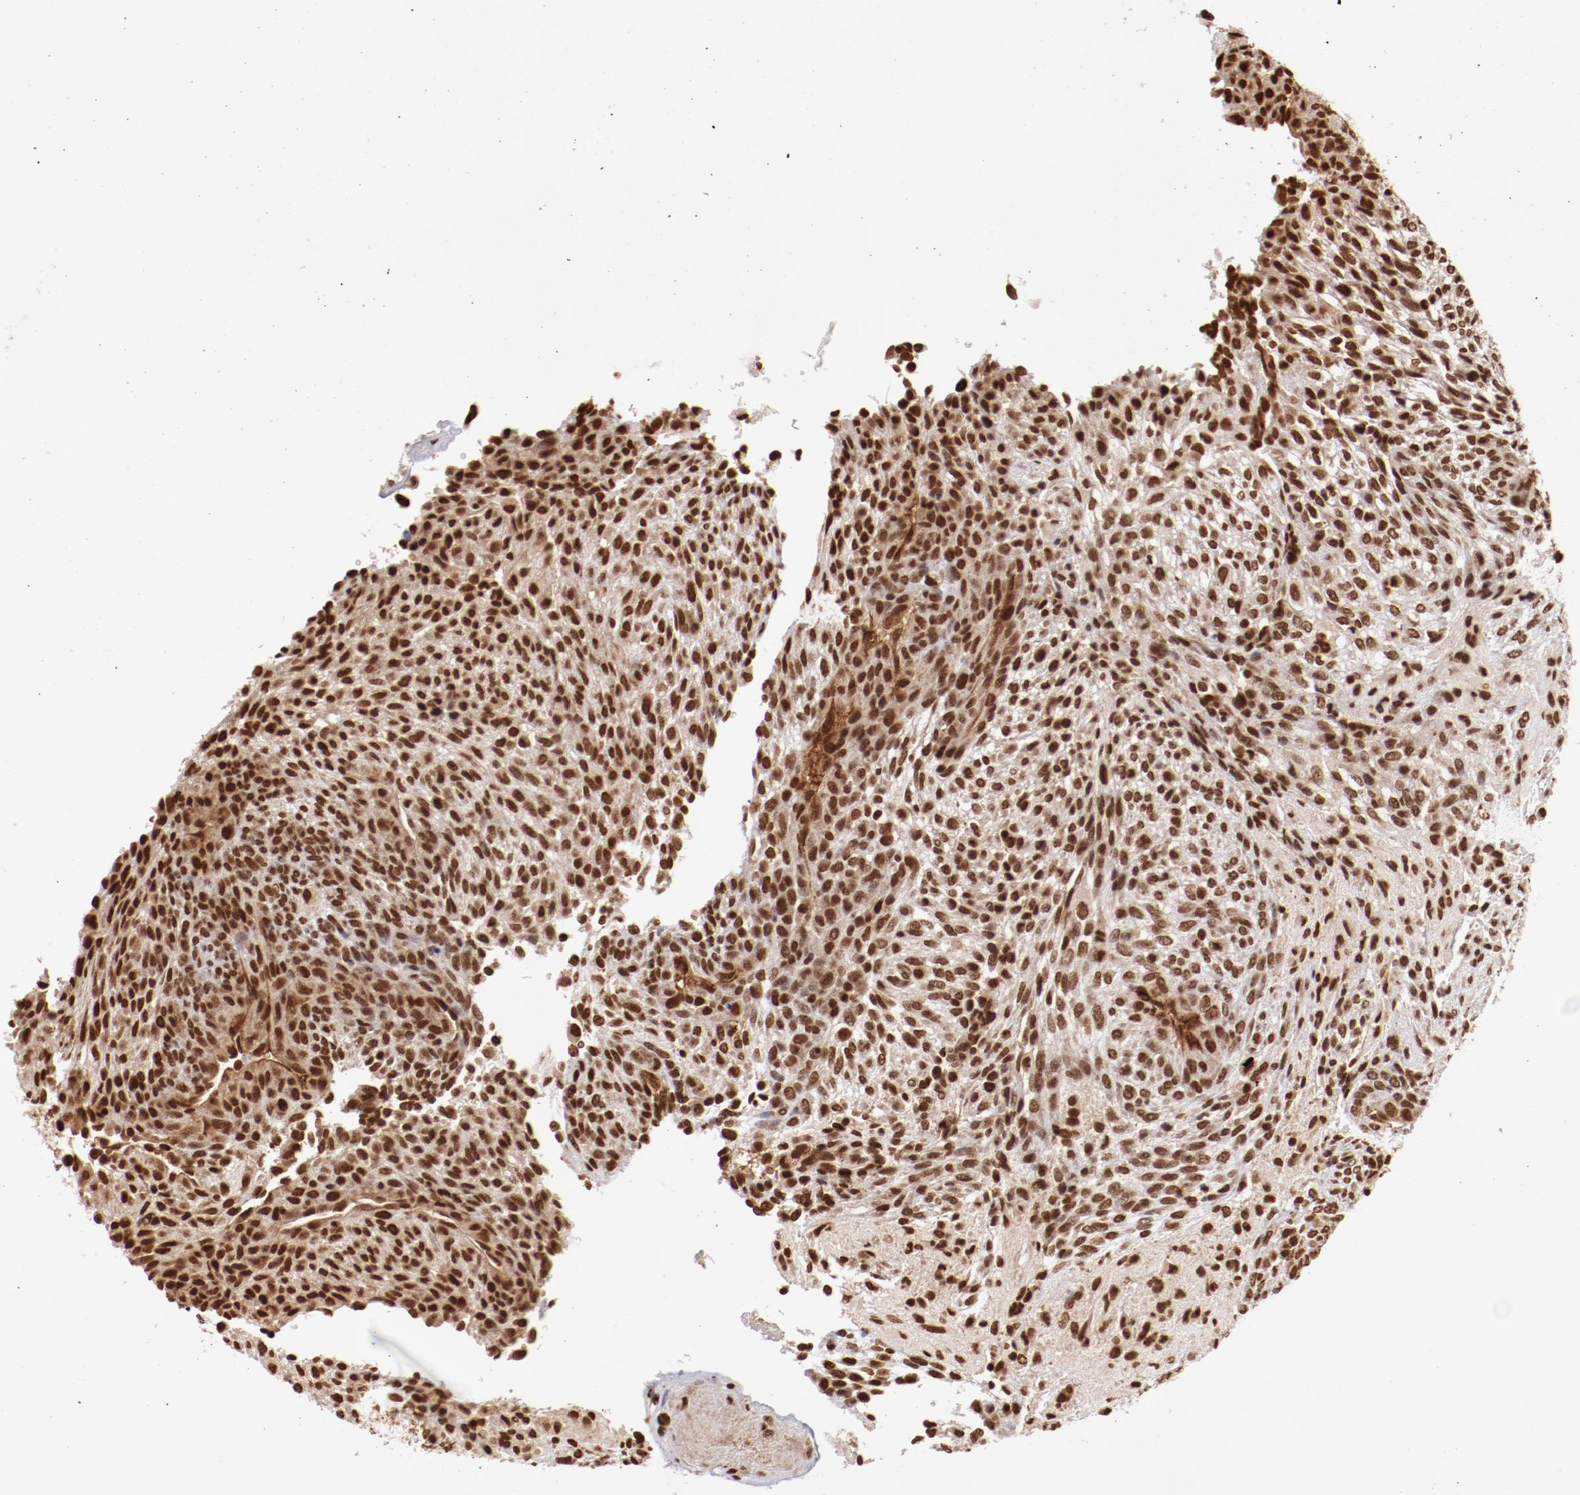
{"staining": {"intensity": "moderate", "quantity": ">75%", "location": "nuclear"}, "tissue": "glioma", "cell_type": "Tumor cells", "image_type": "cancer", "snomed": [{"axis": "morphology", "description": "Glioma, malignant, High grade"}, {"axis": "topography", "description": "Cerebral cortex"}], "caption": "Immunohistochemical staining of human malignant glioma (high-grade) shows moderate nuclear protein staining in about >75% of tumor cells.", "gene": "ABL2", "patient": {"sex": "female", "age": 55}}